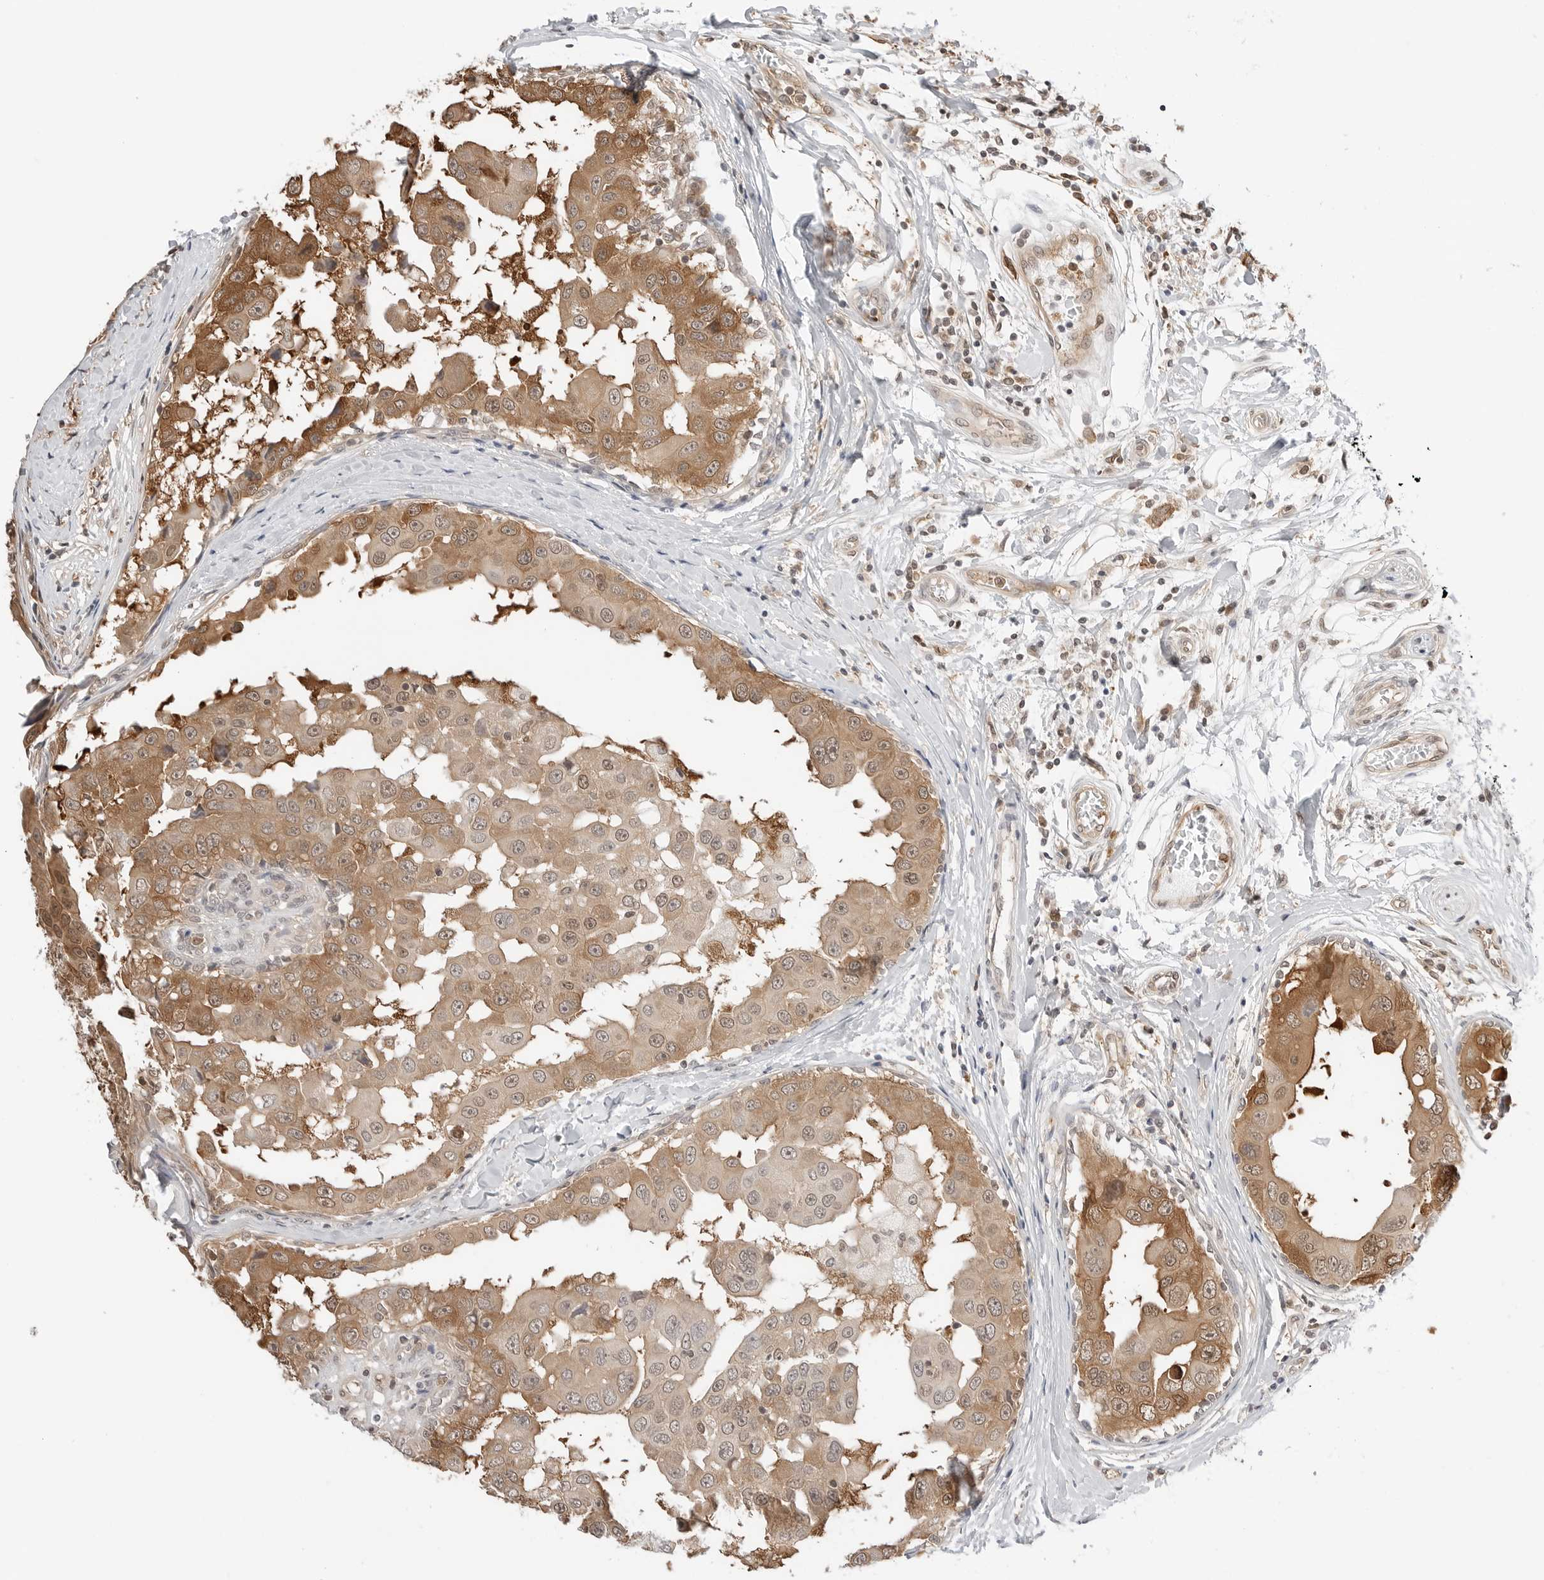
{"staining": {"intensity": "moderate", "quantity": ">75%", "location": "cytoplasmic/membranous,nuclear"}, "tissue": "breast cancer", "cell_type": "Tumor cells", "image_type": "cancer", "snomed": [{"axis": "morphology", "description": "Duct carcinoma"}, {"axis": "topography", "description": "Breast"}], "caption": "The photomicrograph exhibits a brown stain indicating the presence of a protein in the cytoplasmic/membranous and nuclear of tumor cells in intraductal carcinoma (breast).", "gene": "NUDC", "patient": {"sex": "female", "age": 27}}